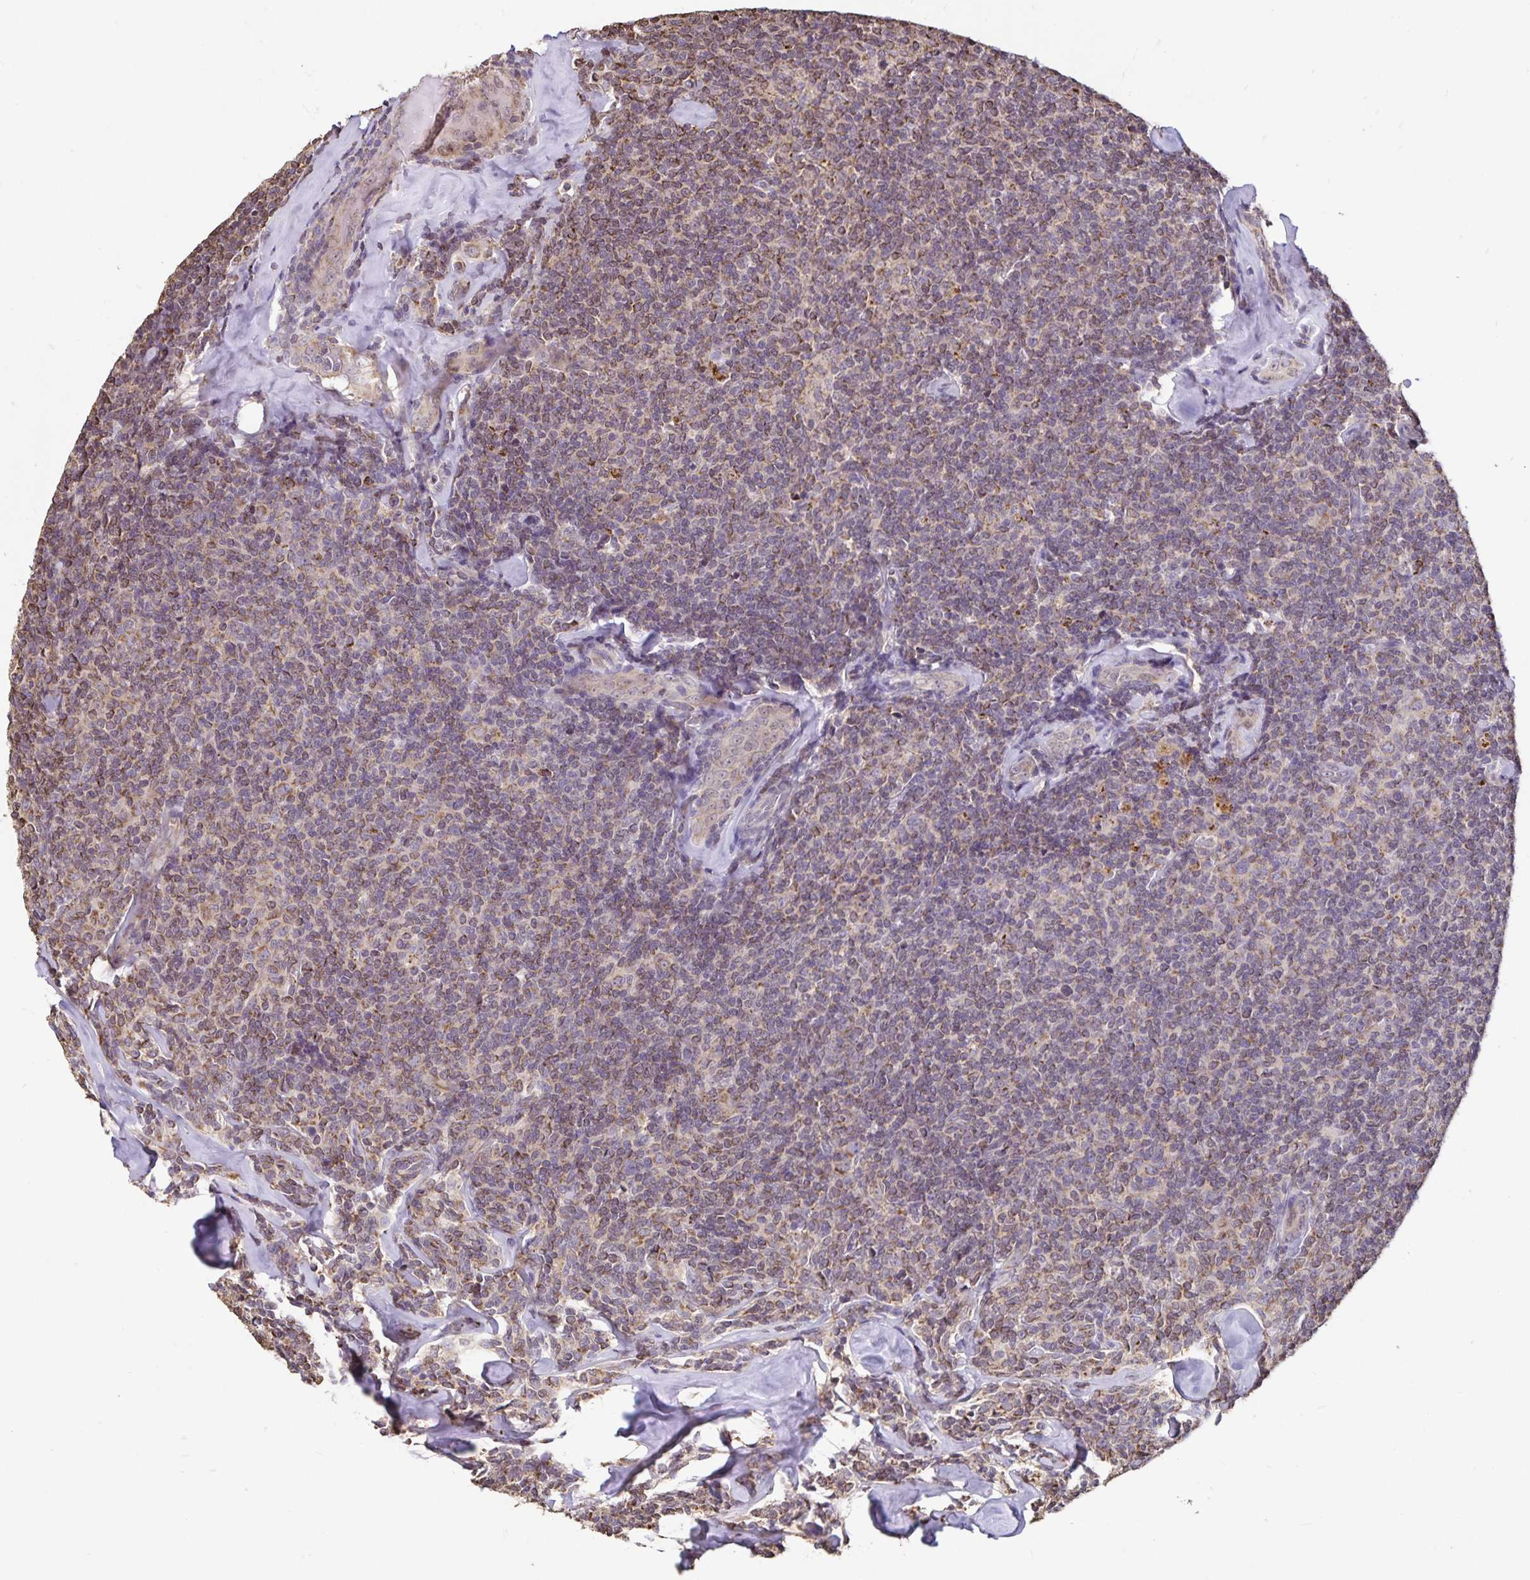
{"staining": {"intensity": "moderate", "quantity": "25%-75%", "location": "cytoplasmic/membranous"}, "tissue": "lymphoma", "cell_type": "Tumor cells", "image_type": "cancer", "snomed": [{"axis": "morphology", "description": "Malignant lymphoma, non-Hodgkin's type, Low grade"}, {"axis": "topography", "description": "Lymph node"}], "caption": "Lymphoma stained with a protein marker displays moderate staining in tumor cells.", "gene": "EMC10", "patient": {"sex": "female", "age": 56}}